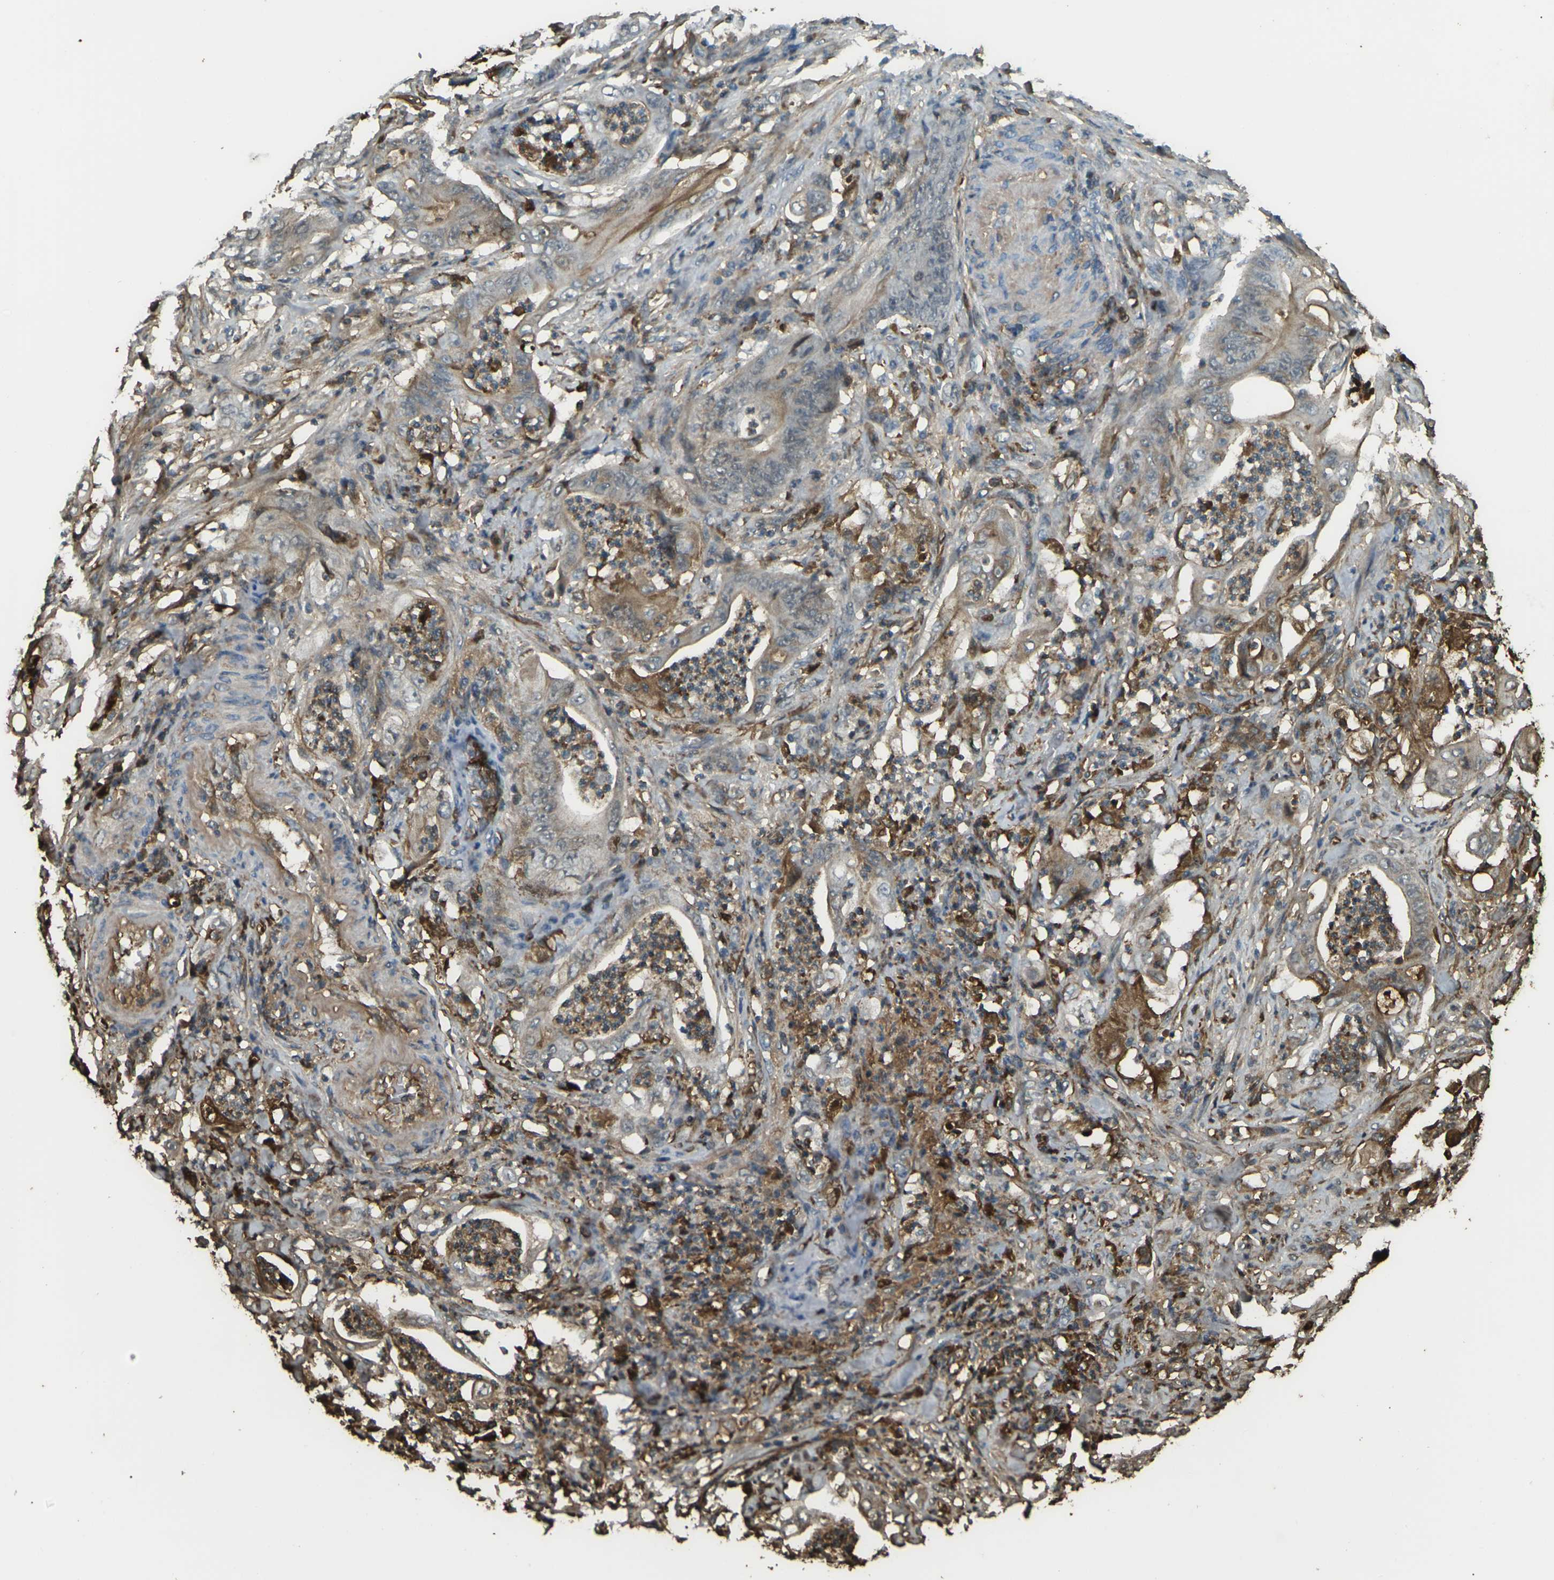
{"staining": {"intensity": "moderate", "quantity": "<25%", "location": "cytoplasmic/membranous"}, "tissue": "stomach cancer", "cell_type": "Tumor cells", "image_type": "cancer", "snomed": [{"axis": "morphology", "description": "Adenocarcinoma, NOS"}, {"axis": "topography", "description": "Stomach"}], "caption": "Stomach cancer was stained to show a protein in brown. There is low levels of moderate cytoplasmic/membranous expression in approximately <25% of tumor cells.", "gene": "CYP1B1", "patient": {"sex": "female", "age": 73}}